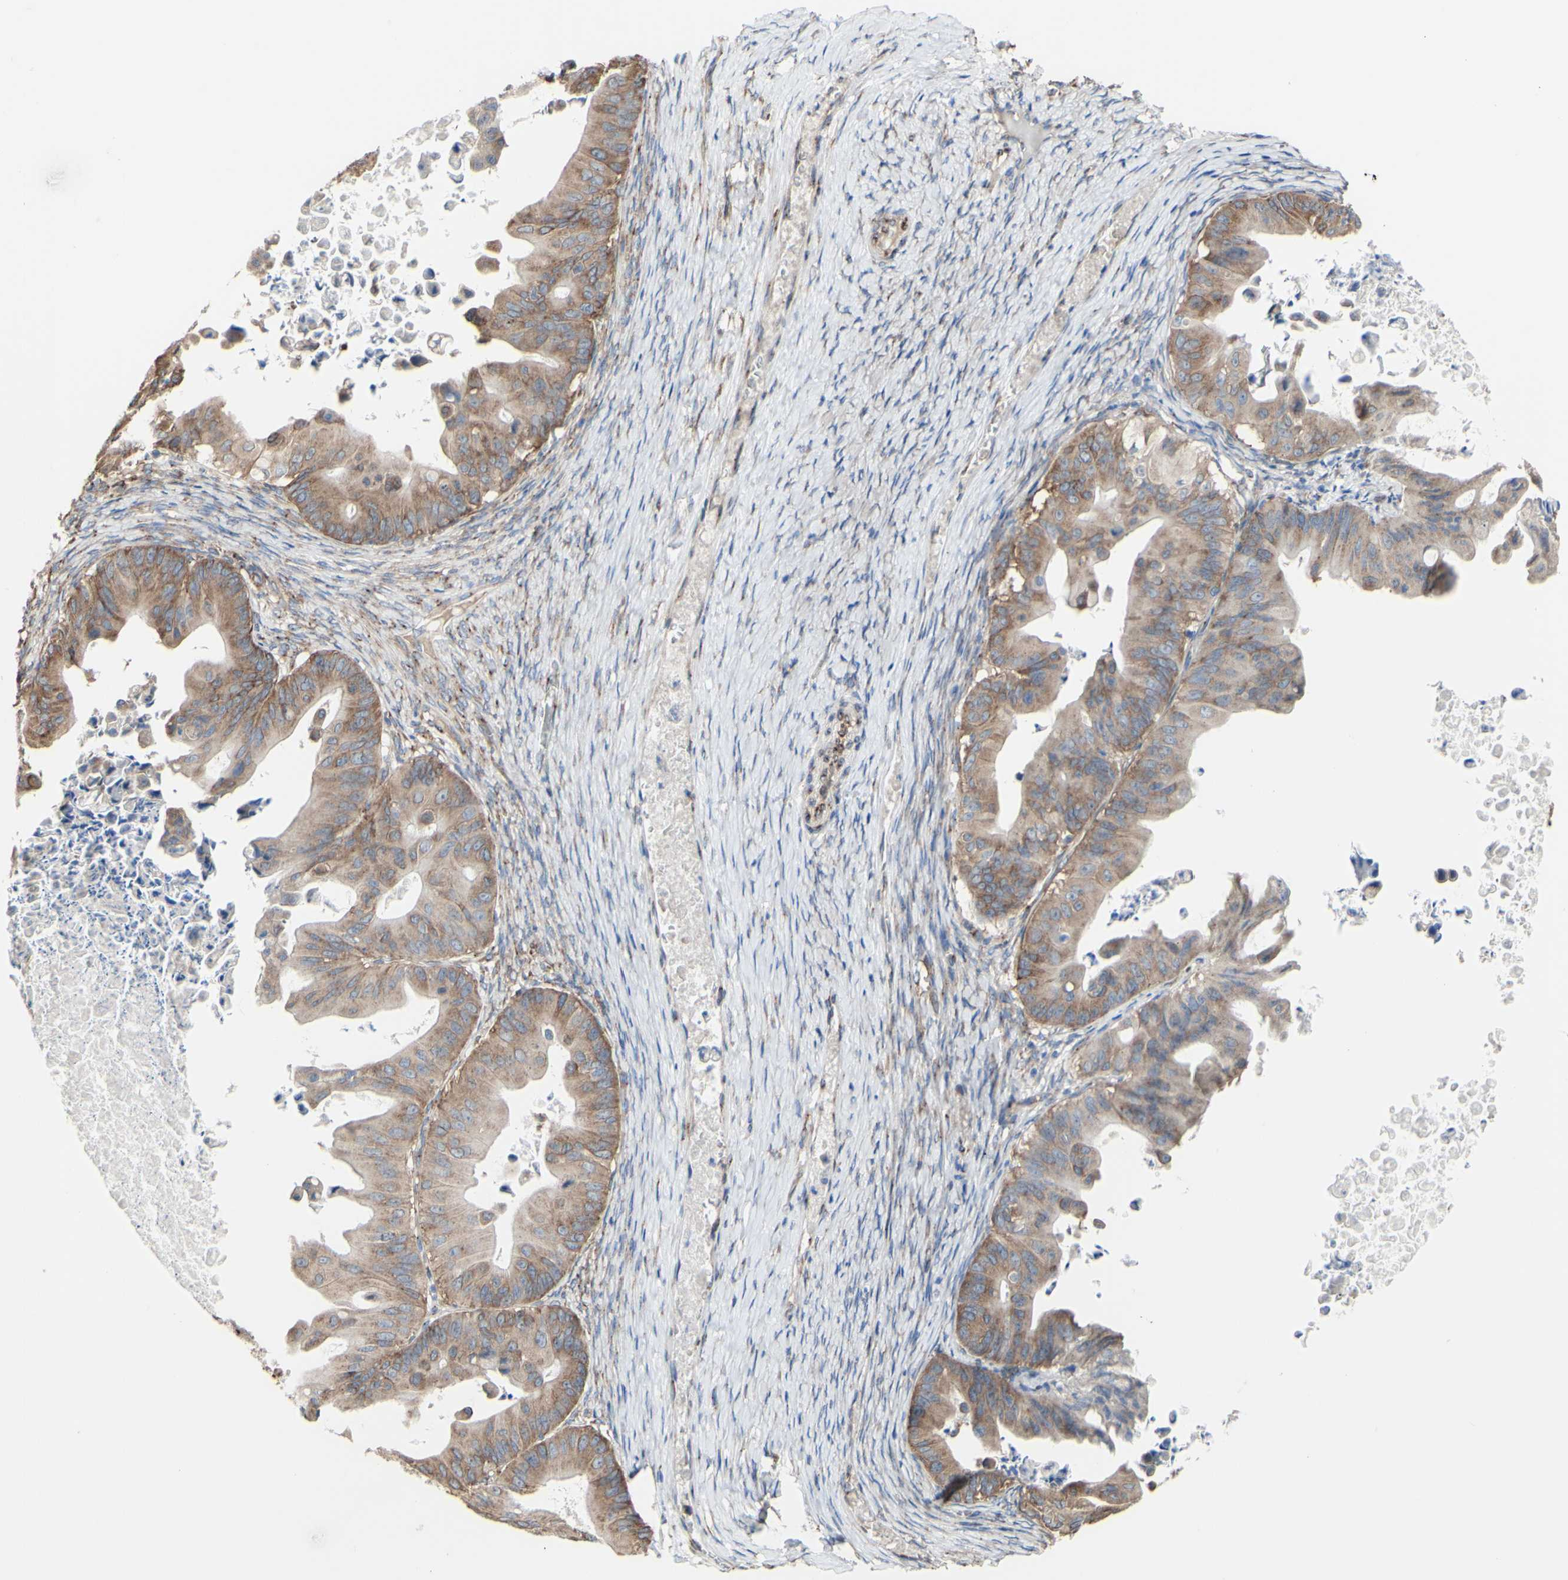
{"staining": {"intensity": "moderate", "quantity": ">75%", "location": "cytoplasmic/membranous"}, "tissue": "ovarian cancer", "cell_type": "Tumor cells", "image_type": "cancer", "snomed": [{"axis": "morphology", "description": "Cystadenocarcinoma, mucinous, NOS"}, {"axis": "topography", "description": "Ovary"}], "caption": "Immunohistochemical staining of mucinous cystadenocarcinoma (ovarian) demonstrates moderate cytoplasmic/membranous protein expression in approximately >75% of tumor cells.", "gene": "LRIG3", "patient": {"sex": "female", "age": 37}}